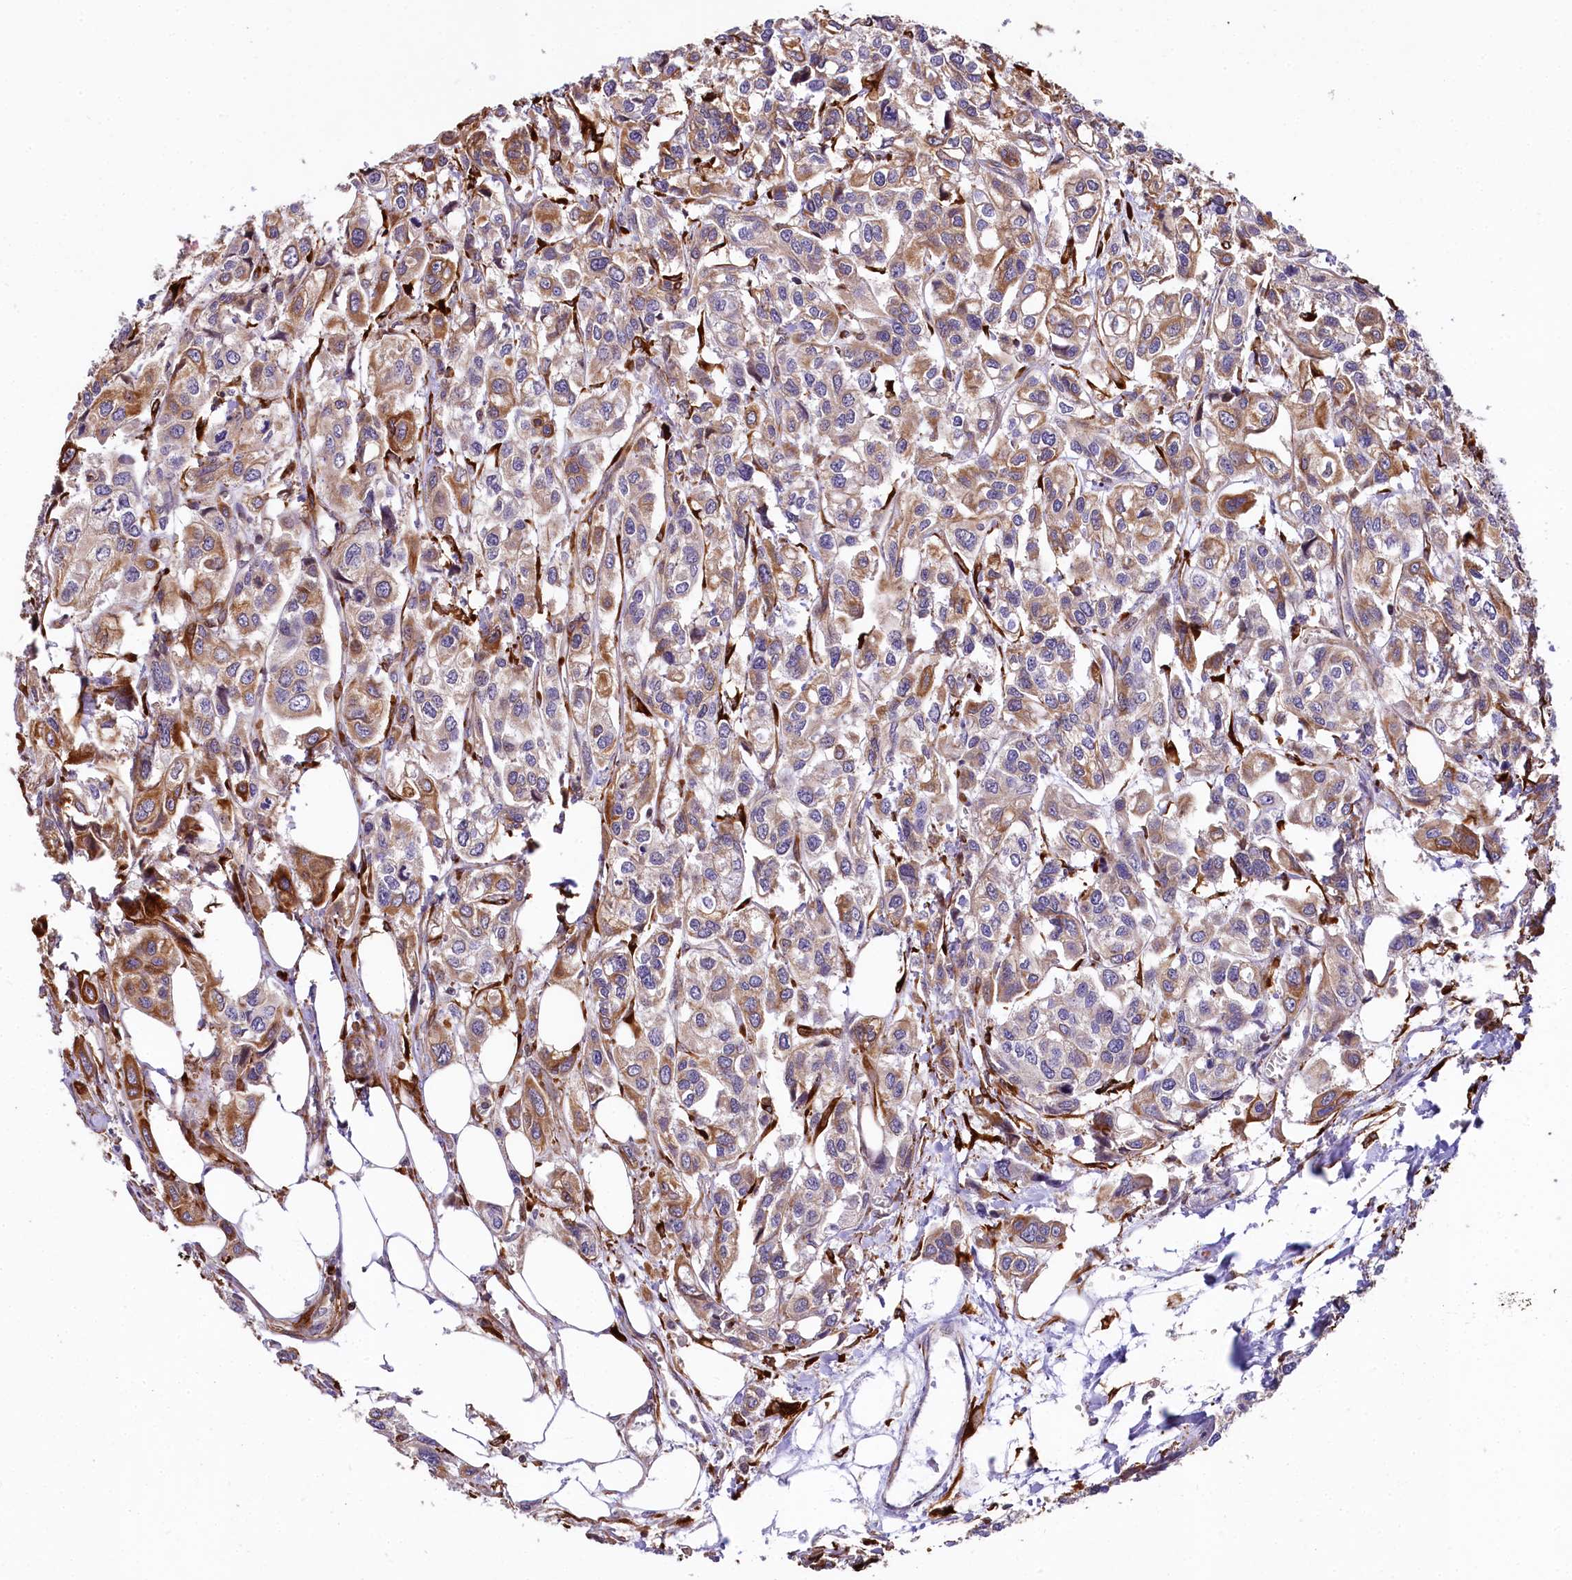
{"staining": {"intensity": "moderate", "quantity": "25%-75%", "location": "cytoplasmic/membranous"}, "tissue": "urothelial cancer", "cell_type": "Tumor cells", "image_type": "cancer", "snomed": [{"axis": "morphology", "description": "Urothelial carcinoma, High grade"}, {"axis": "topography", "description": "Urinary bladder"}], "caption": "Urothelial cancer tissue shows moderate cytoplasmic/membranous staining in approximately 25%-75% of tumor cells", "gene": "FCHSD2", "patient": {"sex": "male", "age": 67}}